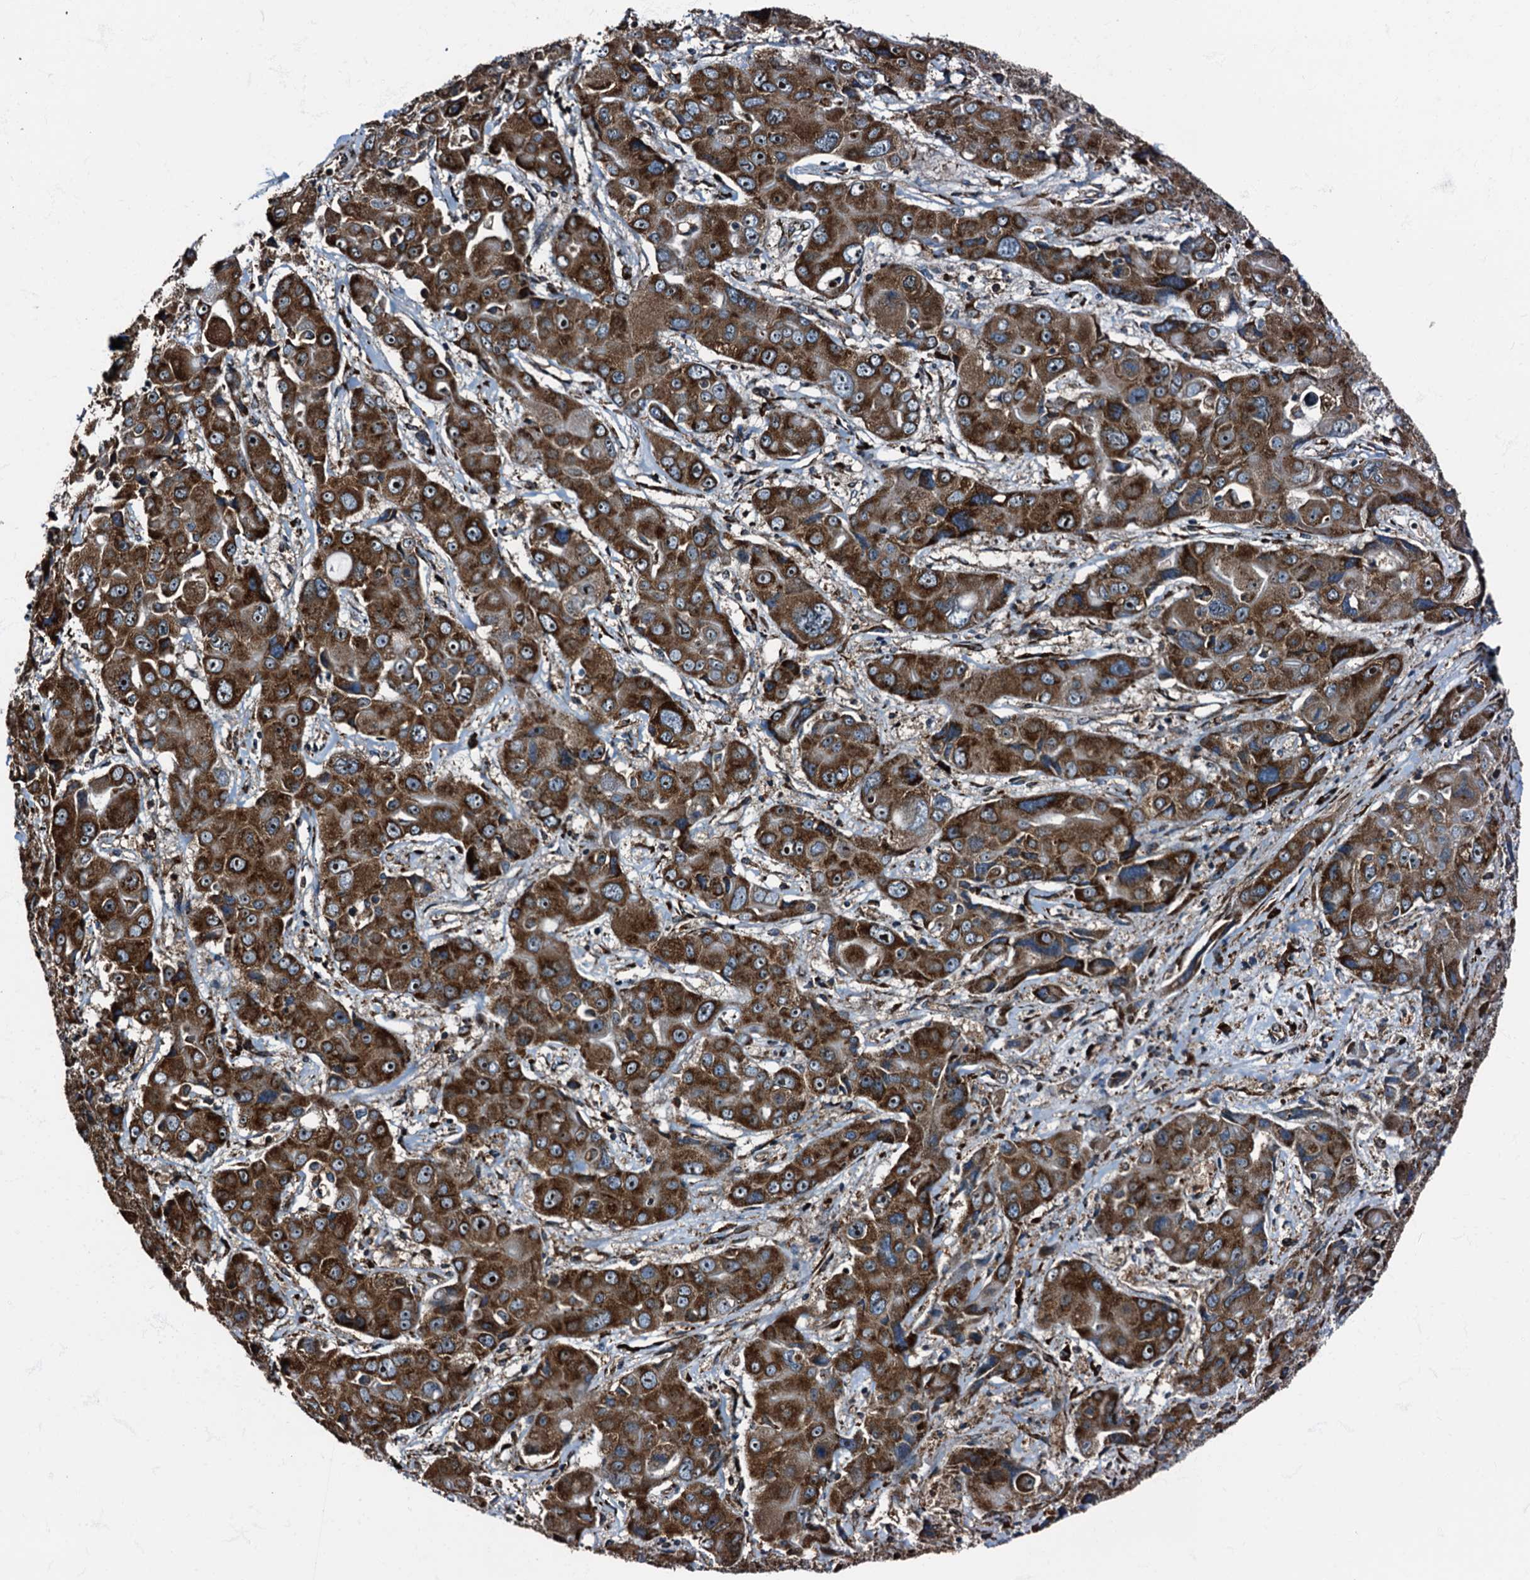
{"staining": {"intensity": "strong", "quantity": ">75%", "location": "cytoplasmic/membranous"}, "tissue": "liver cancer", "cell_type": "Tumor cells", "image_type": "cancer", "snomed": [{"axis": "morphology", "description": "Cholangiocarcinoma"}, {"axis": "topography", "description": "Liver"}], "caption": "This image reveals liver cholangiocarcinoma stained with immunohistochemistry (IHC) to label a protein in brown. The cytoplasmic/membranous of tumor cells show strong positivity for the protein. Nuclei are counter-stained blue.", "gene": "ATP2C1", "patient": {"sex": "male", "age": 67}}